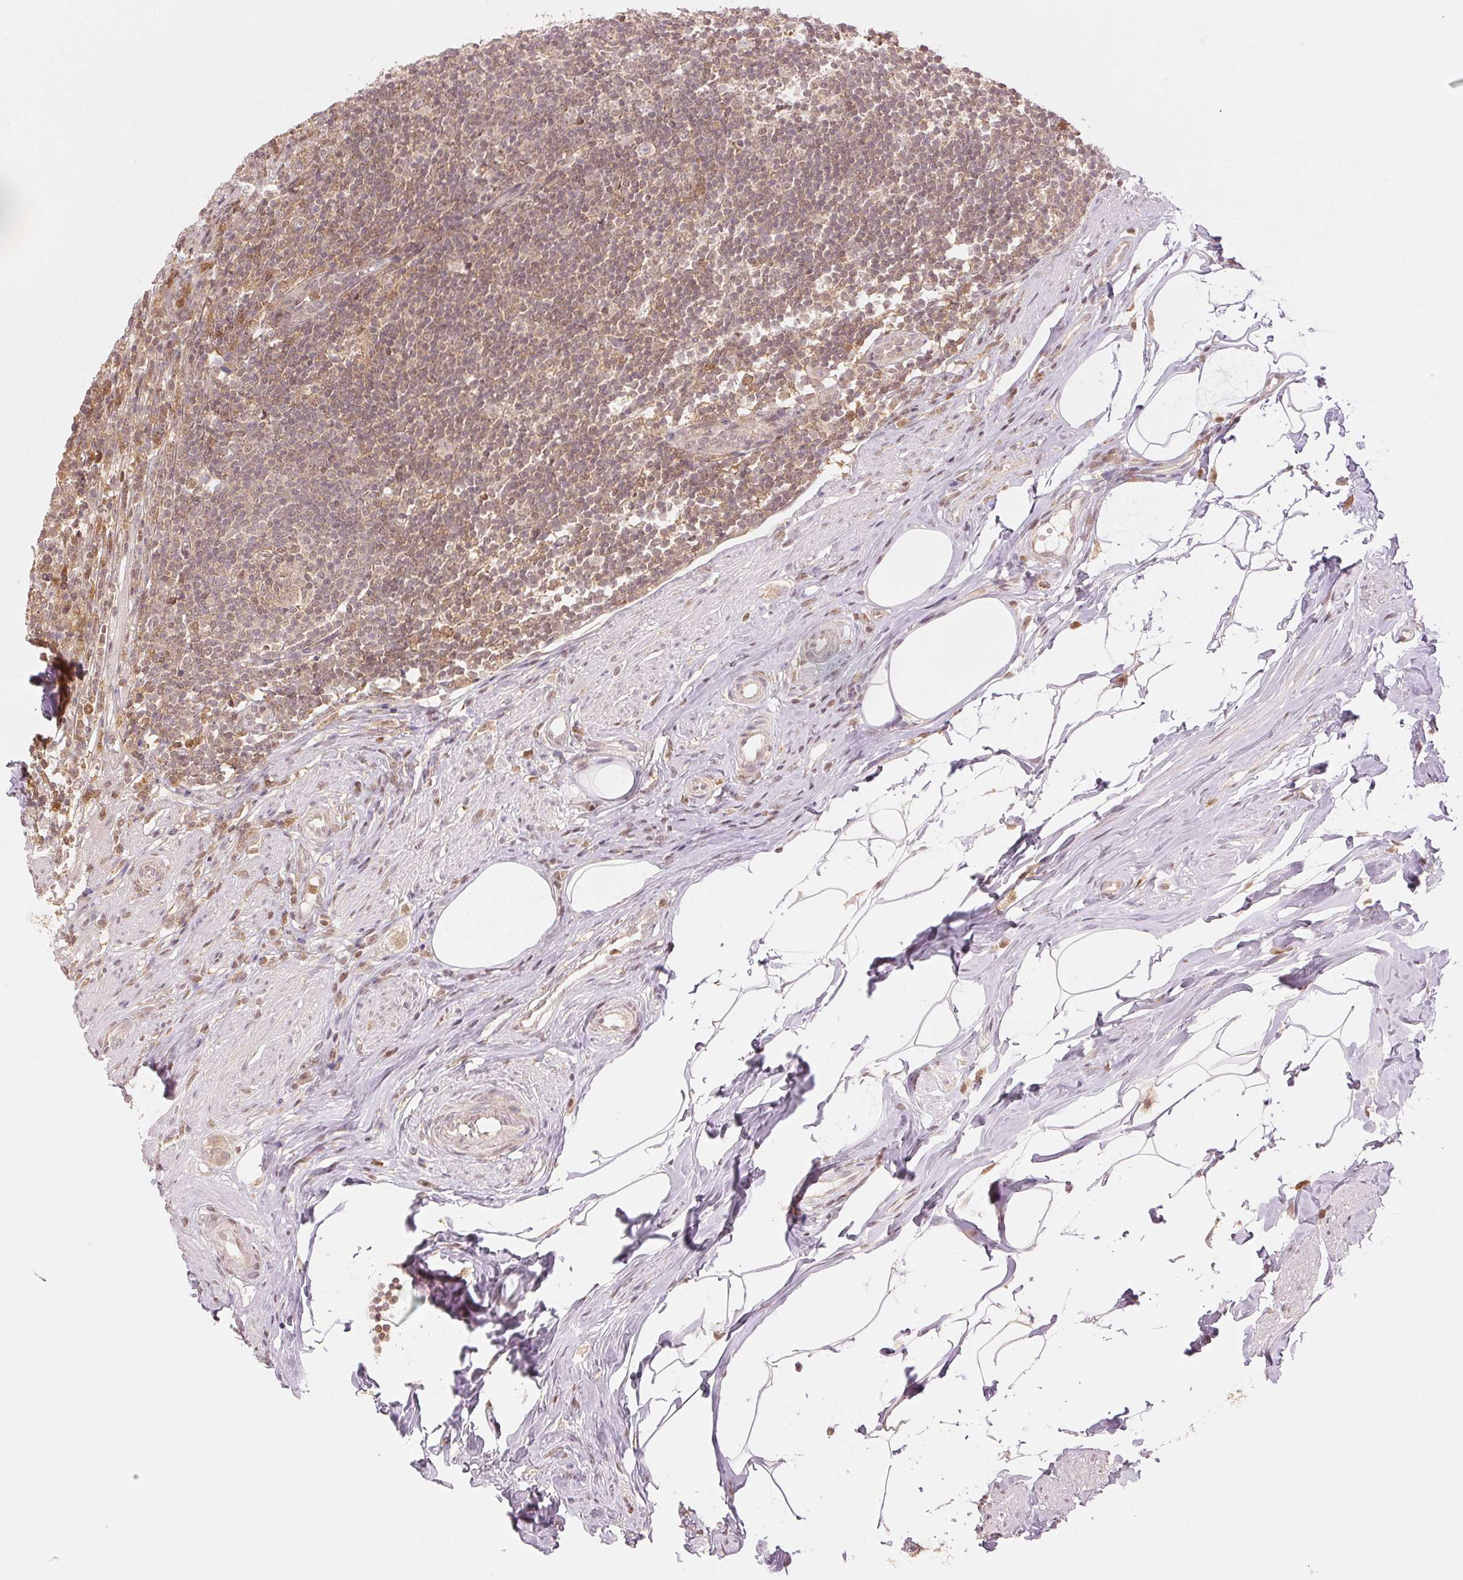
{"staining": {"intensity": "weak", "quantity": ">75%", "location": "cytoplasmic/membranous,nuclear"}, "tissue": "appendix", "cell_type": "Glandular cells", "image_type": "normal", "snomed": [{"axis": "morphology", "description": "Normal tissue, NOS"}, {"axis": "topography", "description": "Appendix"}], "caption": "IHC of benign appendix exhibits low levels of weak cytoplasmic/membranous,nuclear expression in approximately >75% of glandular cells. (IHC, brightfield microscopy, high magnification).", "gene": "MAPK14", "patient": {"sex": "female", "age": 56}}